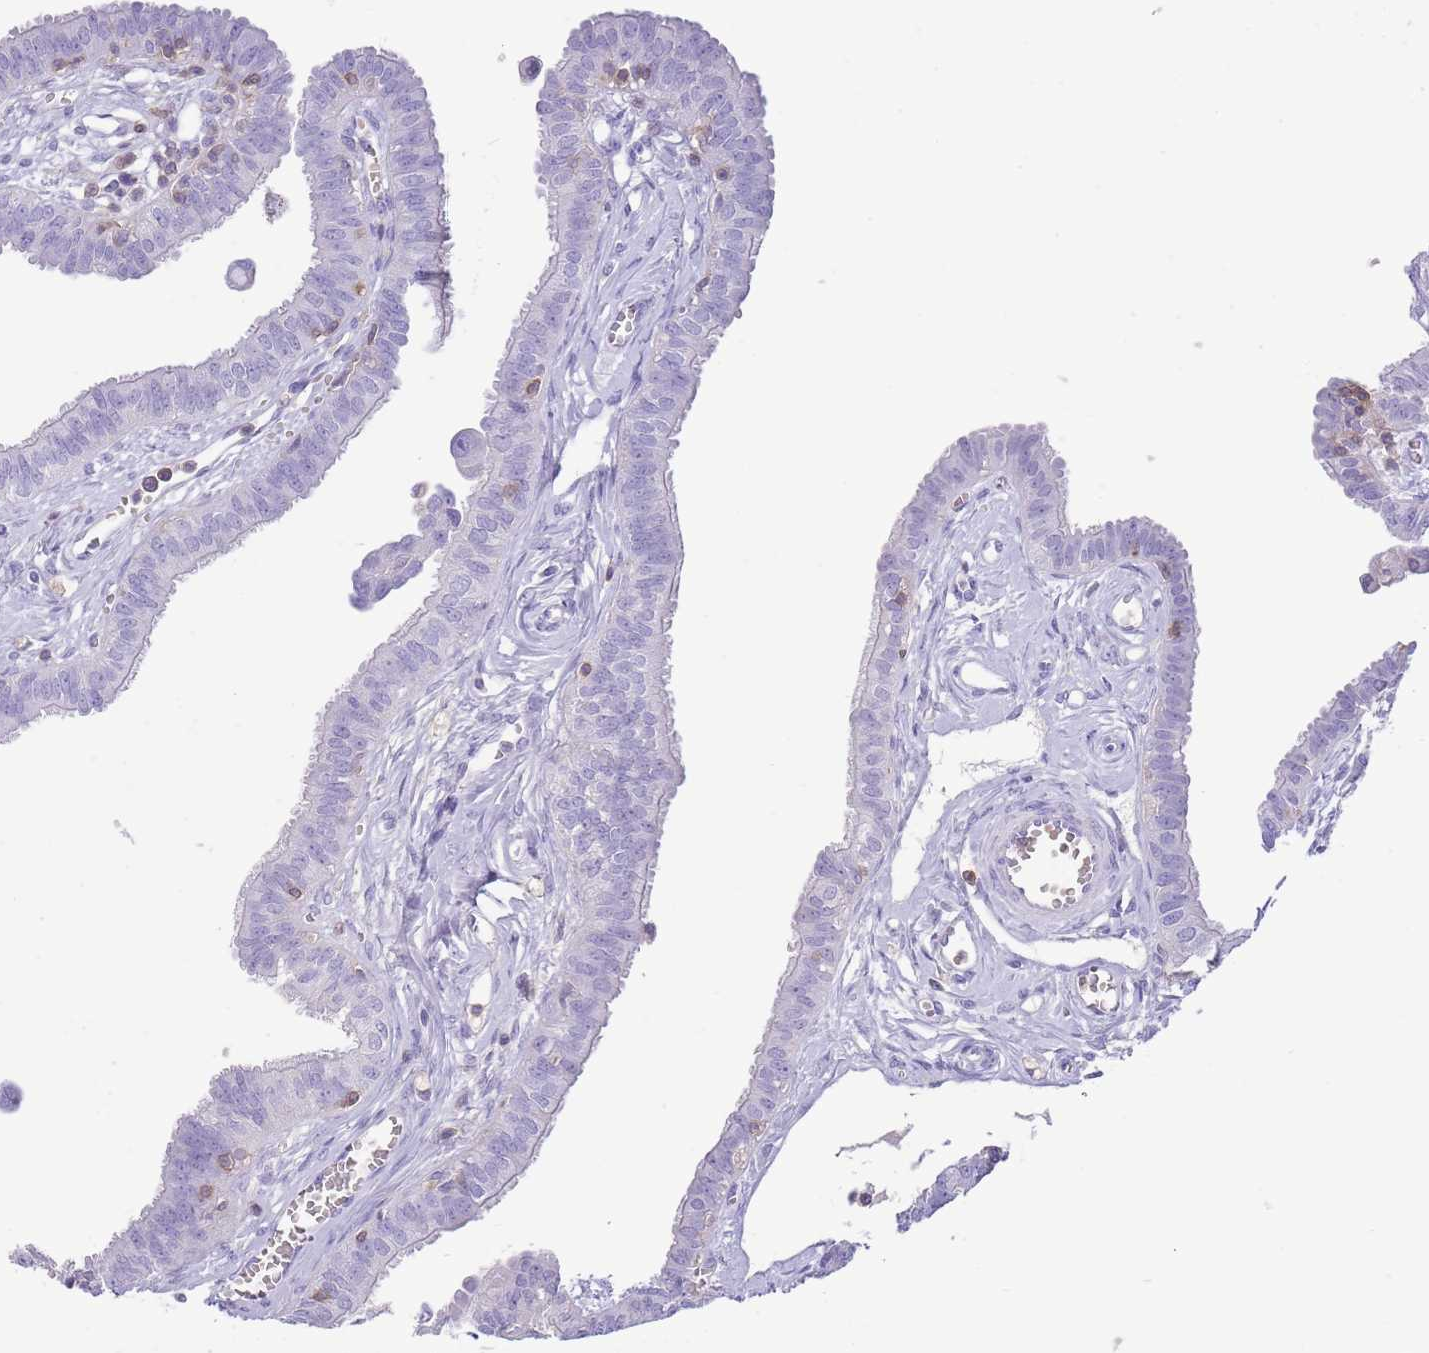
{"staining": {"intensity": "negative", "quantity": "none", "location": "none"}, "tissue": "fallopian tube", "cell_type": "Glandular cells", "image_type": "normal", "snomed": [{"axis": "morphology", "description": "Normal tissue, NOS"}, {"axis": "morphology", "description": "Carcinoma, NOS"}, {"axis": "topography", "description": "Fallopian tube"}, {"axis": "topography", "description": "Ovary"}], "caption": "Immunohistochemistry (IHC) micrograph of unremarkable human fallopian tube stained for a protein (brown), which reveals no expression in glandular cells.", "gene": "OR4Q3", "patient": {"sex": "female", "age": 59}}